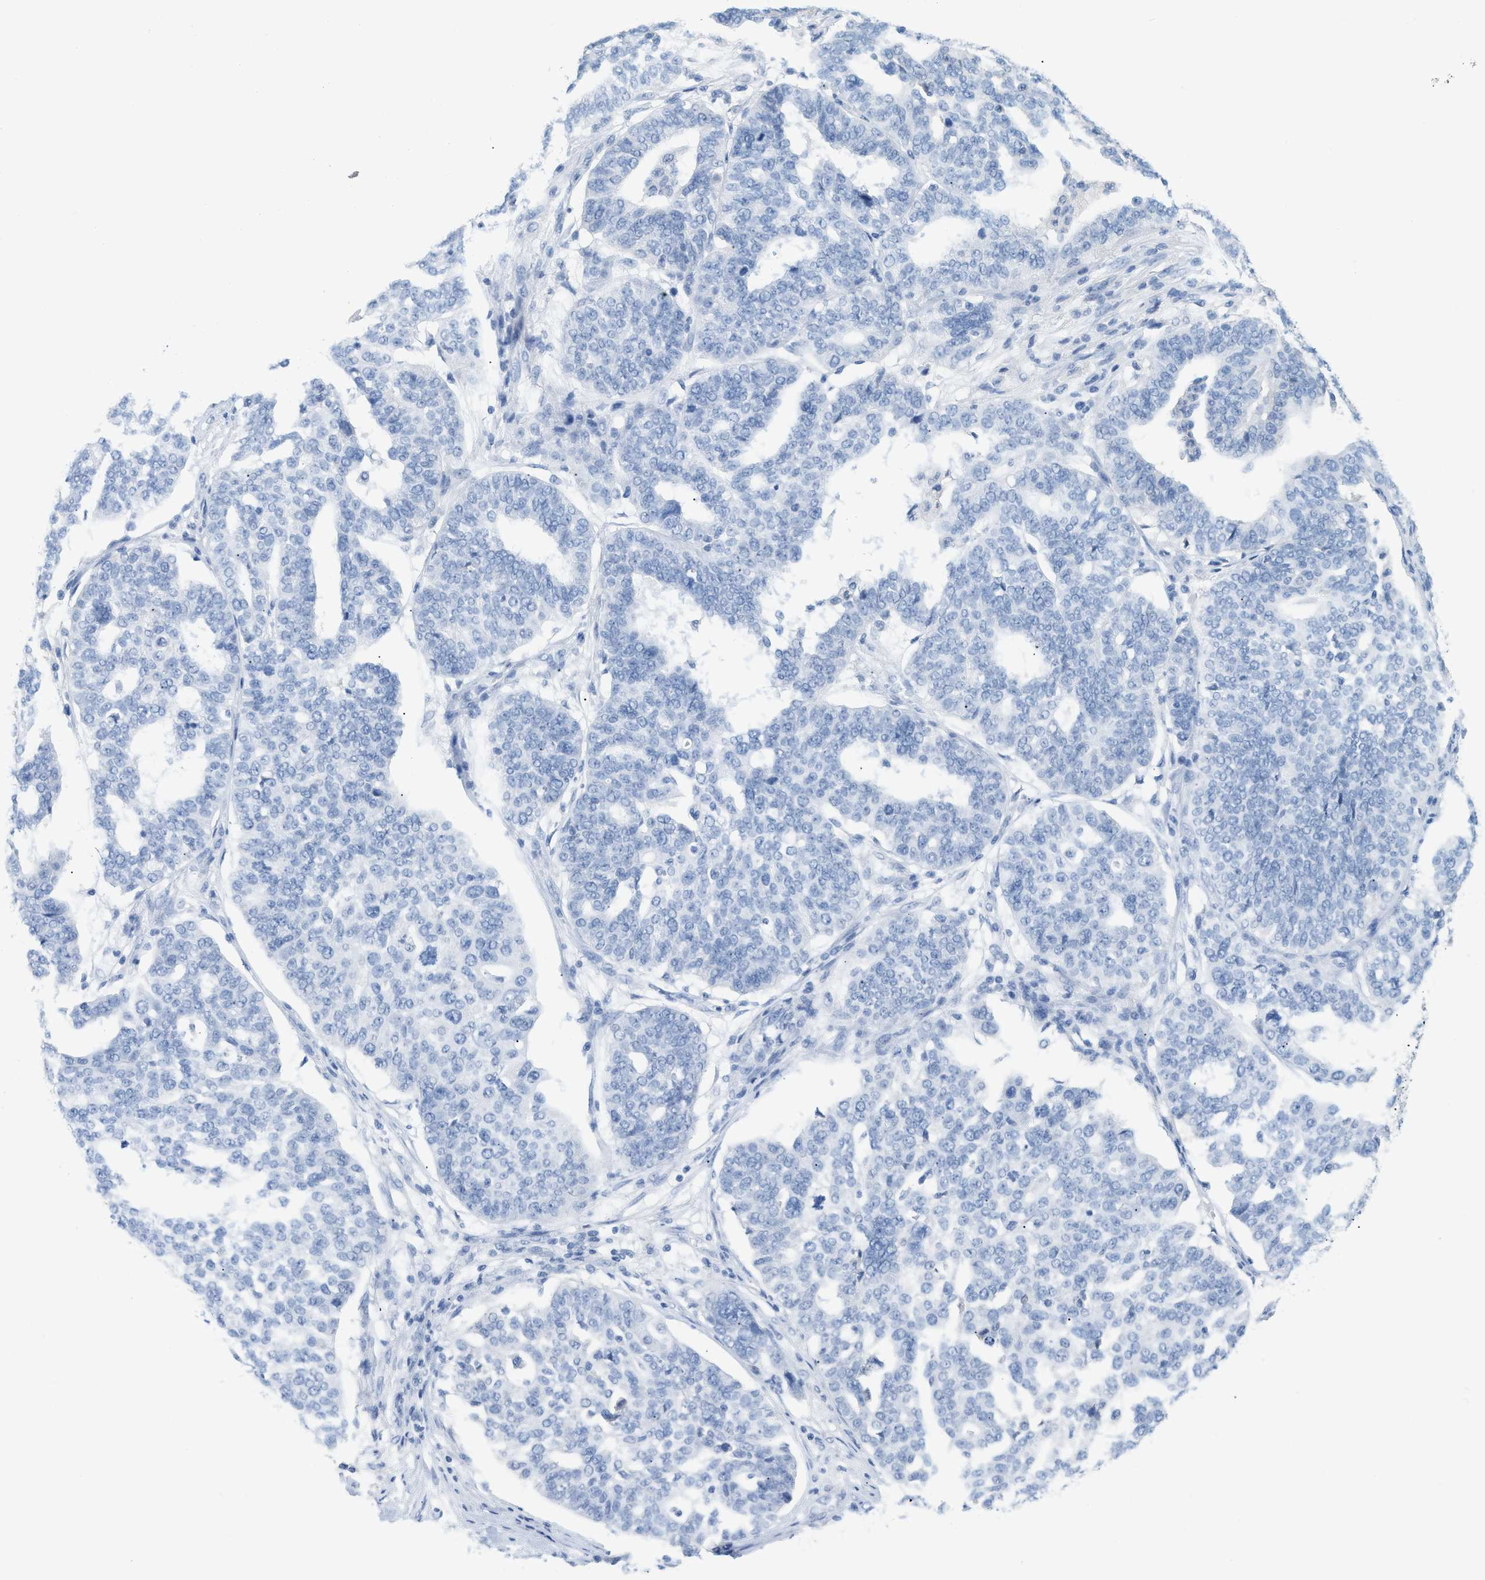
{"staining": {"intensity": "negative", "quantity": "none", "location": "none"}, "tissue": "ovarian cancer", "cell_type": "Tumor cells", "image_type": "cancer", "snomed": [{"axis": "morphology", "description": "Cystadenocarcinoma, serous, NOS"}, {"axis": "topography", "description": "Ovary"}], "caption": "There is no significant positivity in tumor cells of serous cystadenocarcinoma (ovarian).", "gene": "PAPPA", "patient": {"sex": "female", "age": 59}}